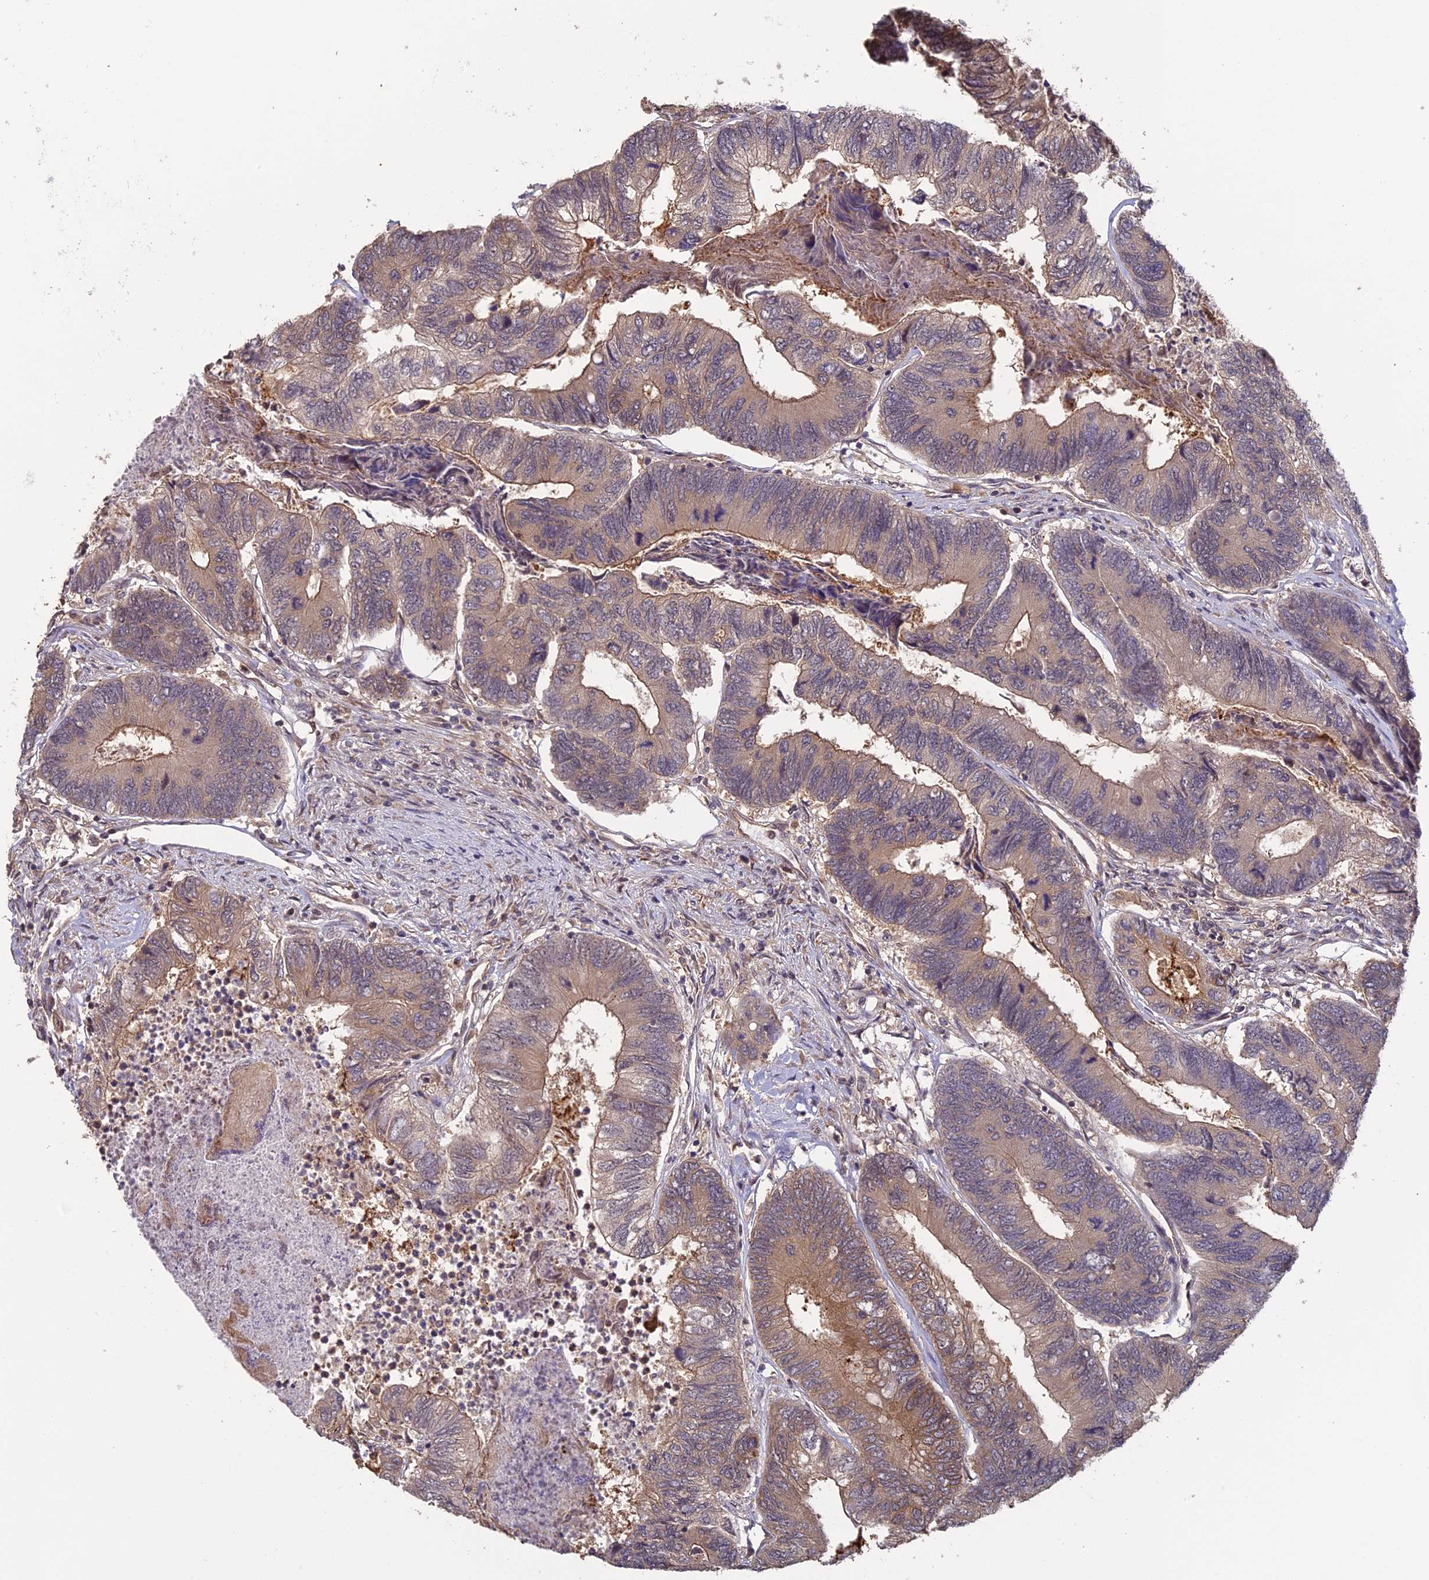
{"staining": {"intensity": "weak", "quantity": "25%-75%", "location": "cytoplasmic/membranous"}, "tissue": "colorectal cancer", "cell_type": "Tumor cells", "image_type": "cancer", "snomed": [{"axis": "morphology", "description": "Adenocarcinoma, NOS"}, {"axis": "topography", "description": "Colon"}], "caption": "Approximately 25%-75% of tumor cells in colorectal cancer (adenocarcinoma) demonstrate weak cytoplasmic/membranous protein positivity as visualized by brown immunohistochemical staining.", "gene": "LIN37", "patient": {"sex": "female", "age": 67}}